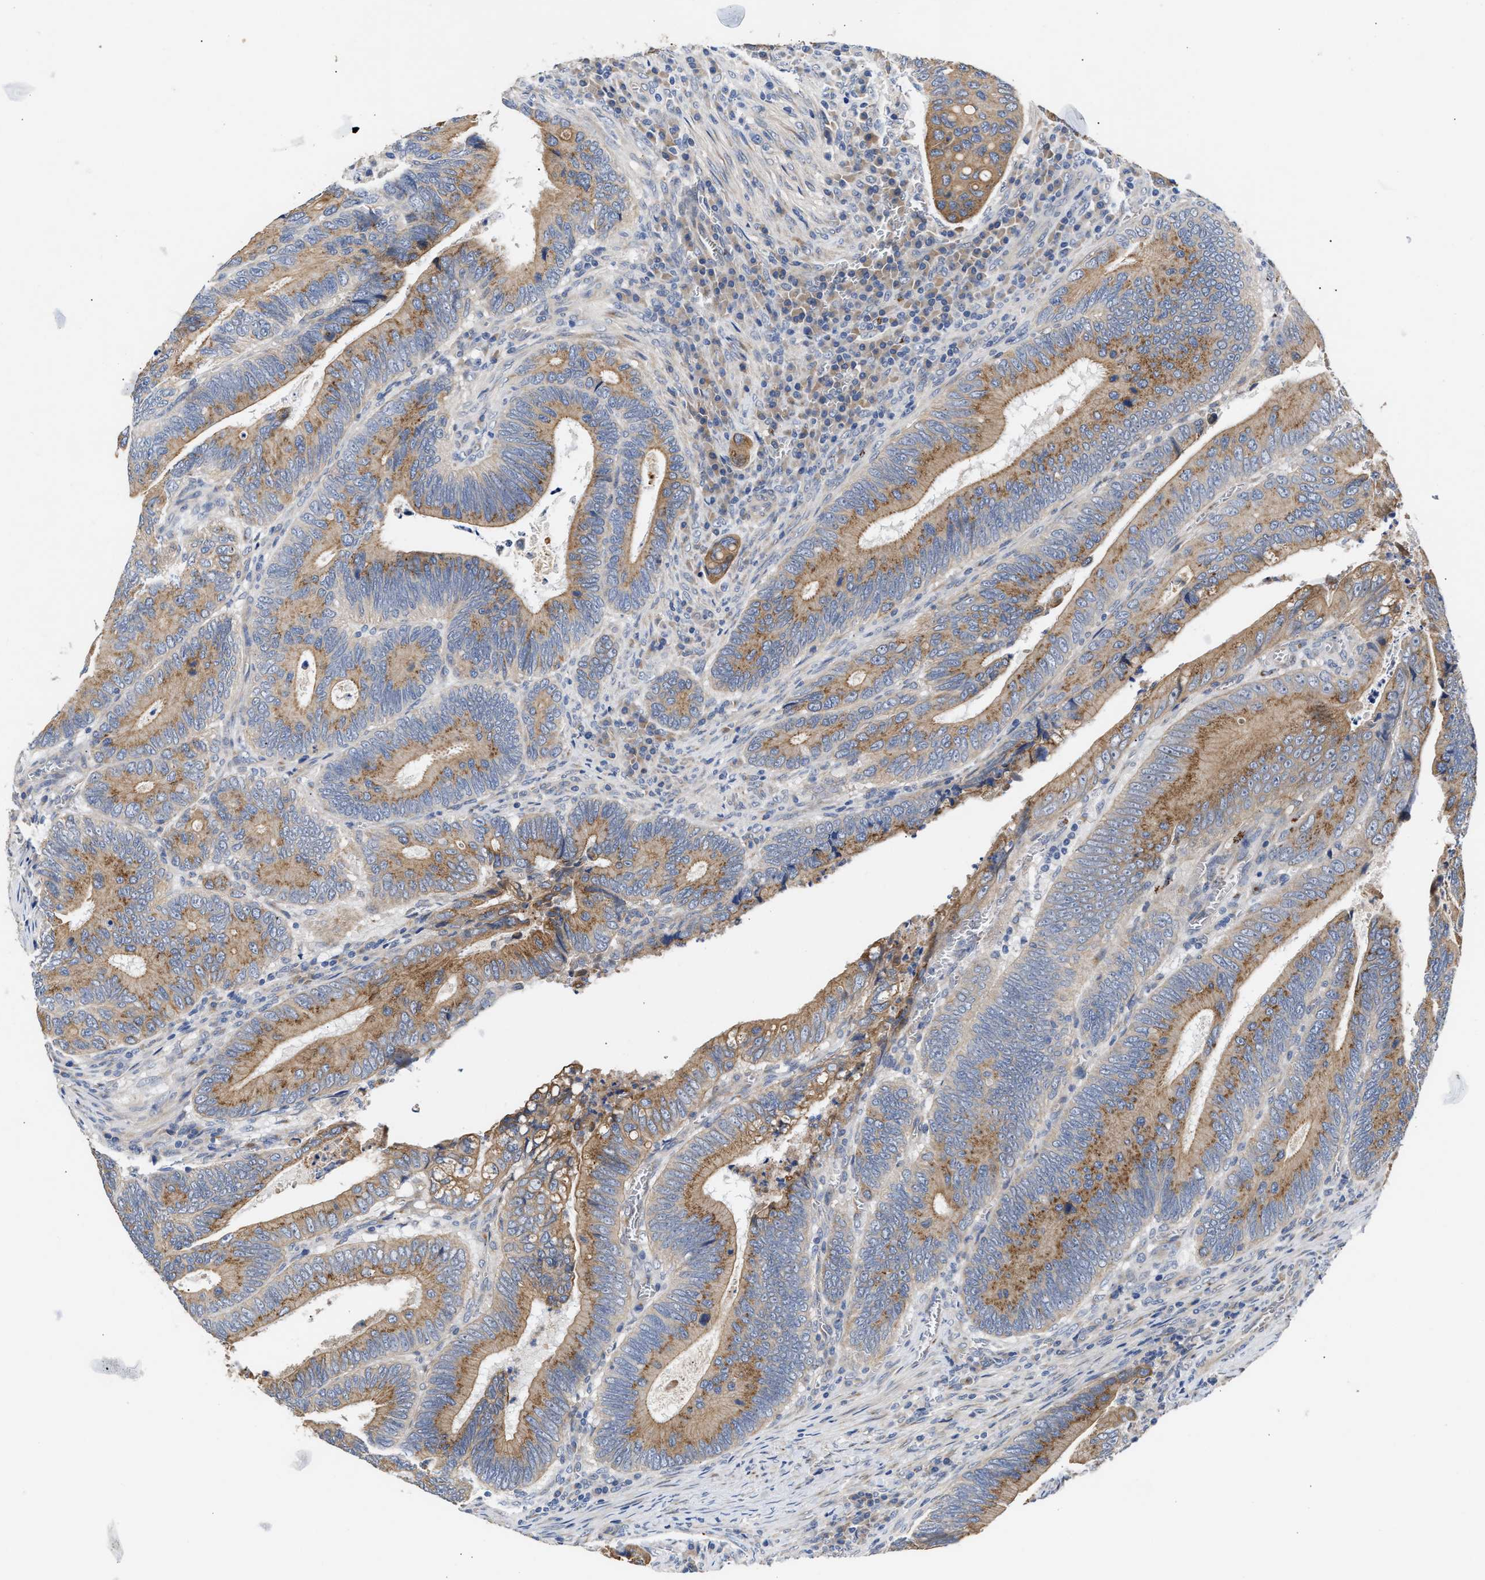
{"staining": {"intensity": "moderate", "quantity": ">75%", "location": "cytoplasmic/membranous"}, "tissue": "colorectal cancer", "cell_type": "Tumor cells", "image_type": "cancer", "snomed": [{"axis": "morphology", "description": "Inflammation, NOS"}, {"axis": "morphology", "description": "Adenocarcinoma, NOS"}, {"axis": "topography", "description": "Colon"}], "caption": "Protein staining of colorectal cancer tissue shows moderate cytoplasmic/membranous staining in approximately >75% of tumor cells. Using DAB (3,3'-diaminobenzidine) (brown) and hematoxylin (blue) stains, captured at high magnification using brightfield microscopy.", "gene": "CCDC146", "patient": {"sex": "male", "age": 72}}